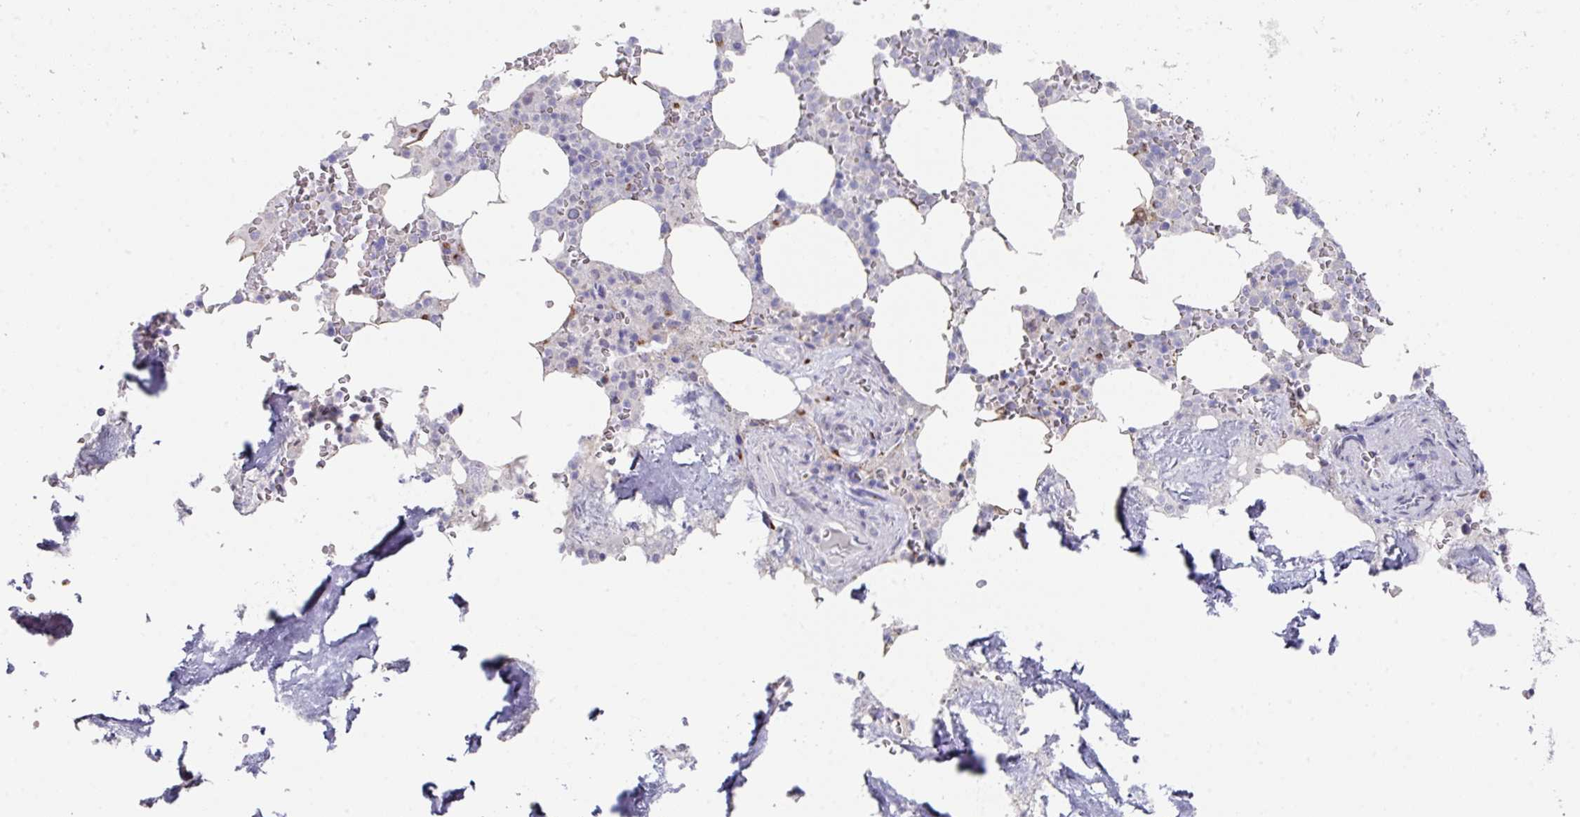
{"staining": {"intensity": "moderate", "quantity": "<25%", "location": "cytoplasmic/membranous"}, "tissue": "bone marrow", "cell_type": "Hematopoietic cells", "image_type": "normal", "snomed": [{"axis": "morphology", "description": "Normal tissue, NOS"}, {"axis": "topography", "description": "Bone marrow"}], "caption": "Protein expression analysis of unremarkable human bone marrow reveals moderate cytoplasmic/membranous staining in about <25% of hematopoietic cells. (DAB (3,3'-diaminobenzidine) IHC with brightfield microscopy, high magnification).", "gene": "VKORC1L1", "patient": {"sex": "male", "age": 64}}